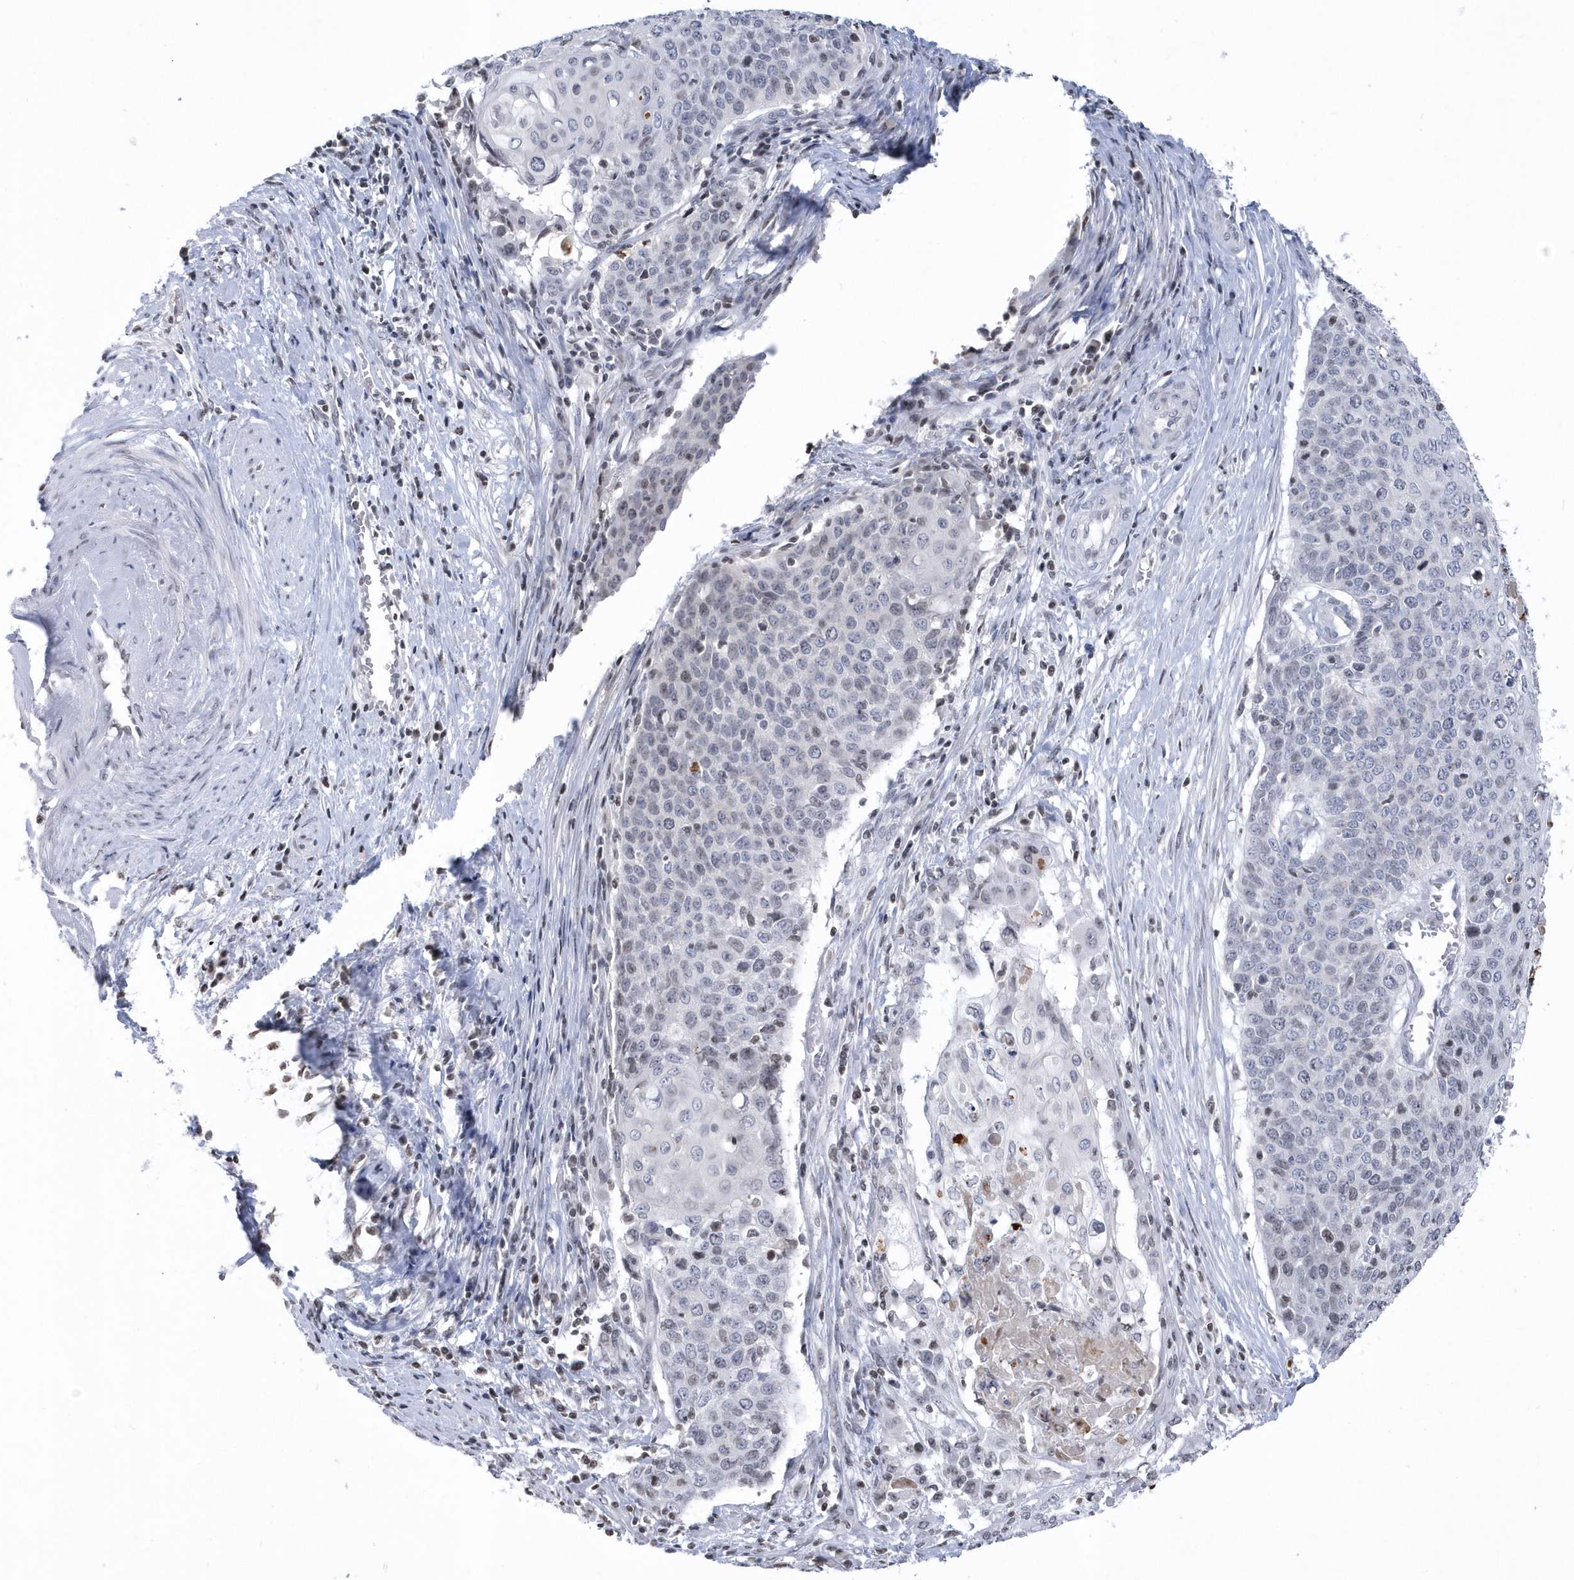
{"staining": {"intensity": "negative", "quantity": "none", "location": "none"}, "tissue": "cervical cancer", "cell_type": "Tumor cells", "image_type": "cancer", "snomed": [{"axis": "morphology", "description": "Squamous cell carcinoma, NOS"}, {"axis": "topography", "description": "Cervix"}], "caption": "DAB immunohistochemical staining of human cervical squamous cell carcinoma displays no significant expression in tumor cells.", "gene": "VWA5B2", "patient": {"sex": "female", "age": 39}}